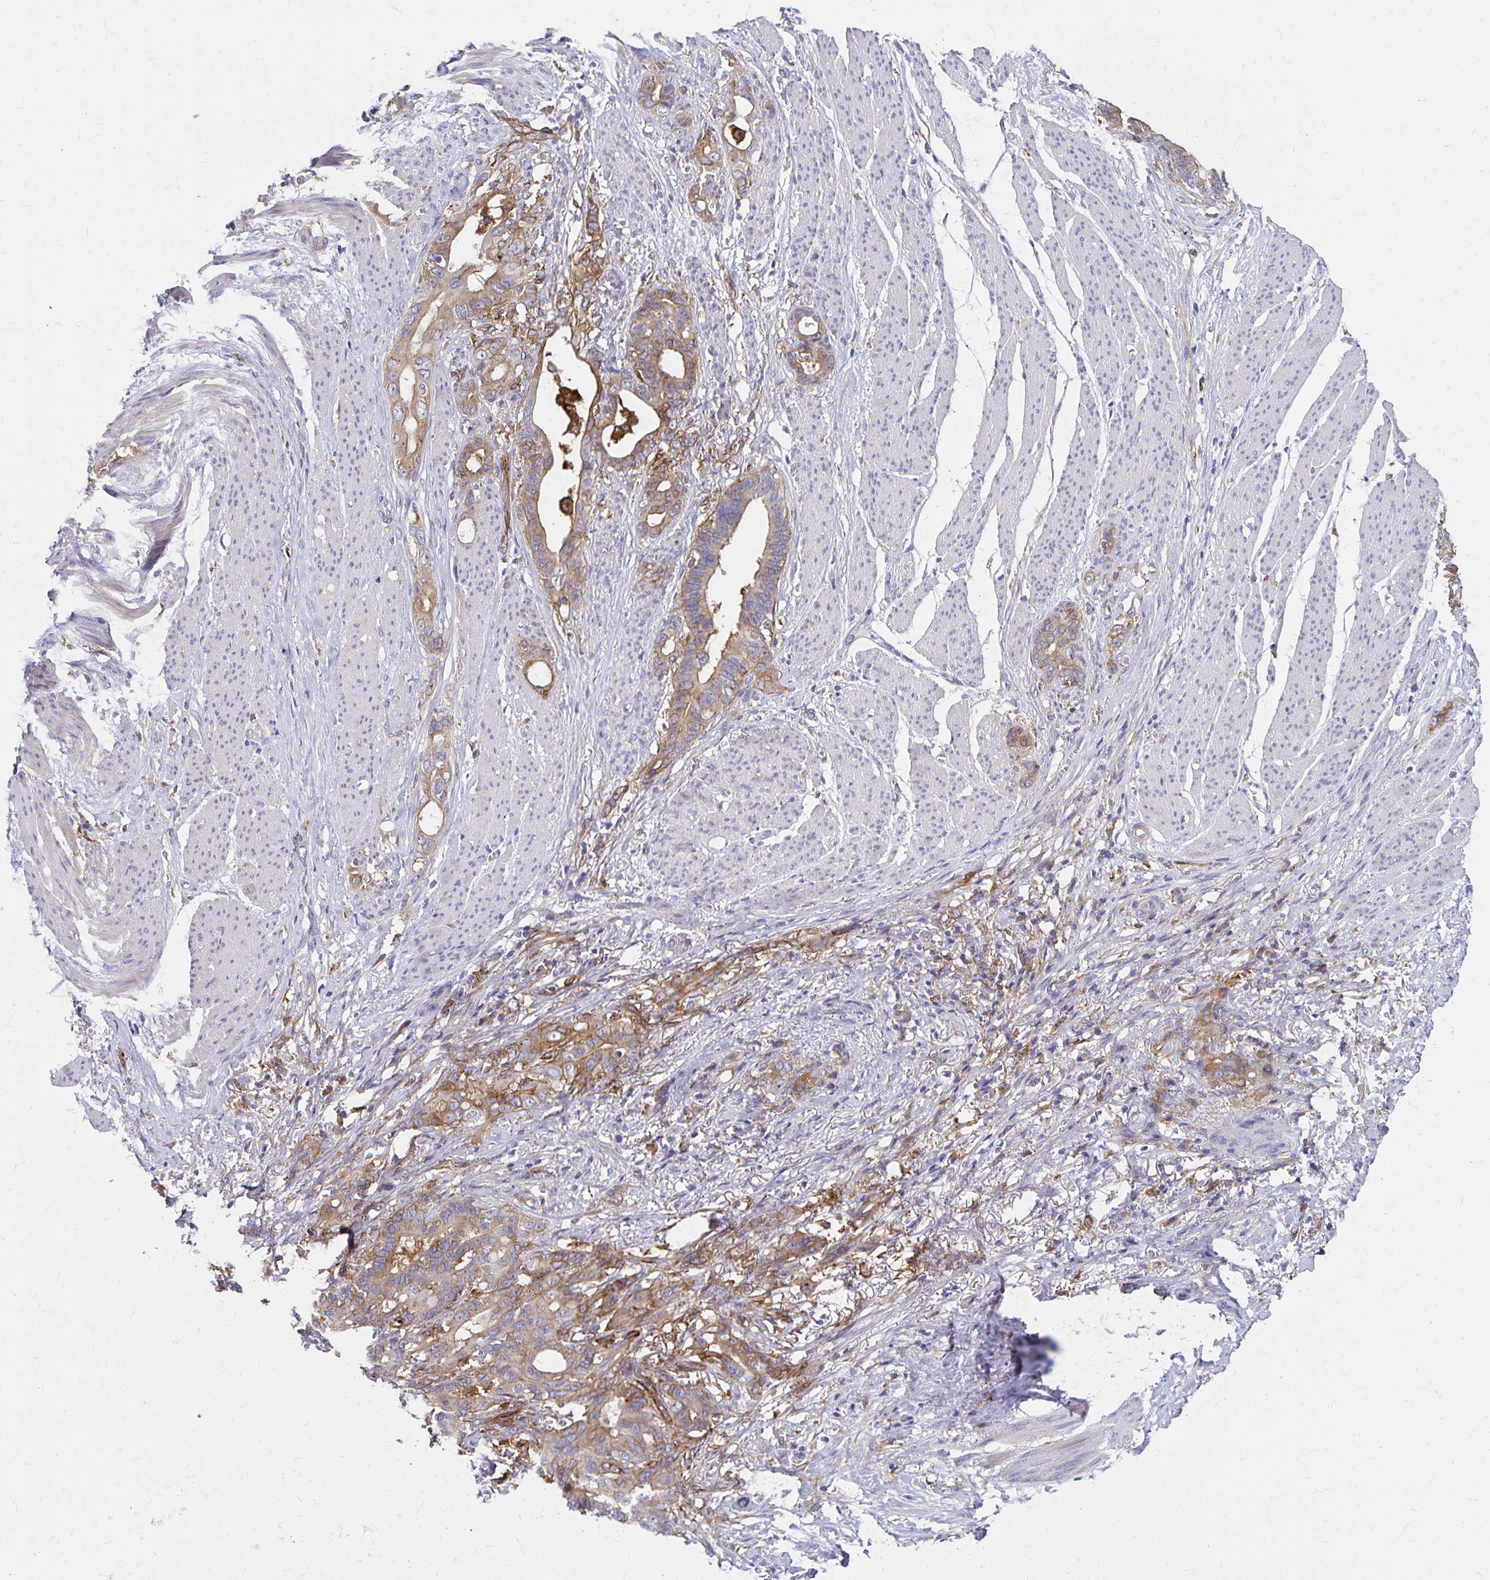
{"staining": {"intensity": "weak", "quantity": ">75%", "location": "cytoplasmic/membranous"}, "tissue": "stomach cancer", "cell_type": "Tumor cells", "image_type": "cancer", "snomed": [{"axis": "morphology", "description": "Normal tissue, NOS"}, {"axis": "morphology", "description": "Adenocarcinoma, NOS"}, {"axis": "topography", "description": "Esophagus"}, {"axis": "topography", "description": "Stomach, upper"}], "caption": "Tumor cells reveal weak cytoplasmic/membranous expression in approximately >75% of cells in stomach cancer.", "gene": "TNS3", "patient": {"sex": "male", "age": 62}}